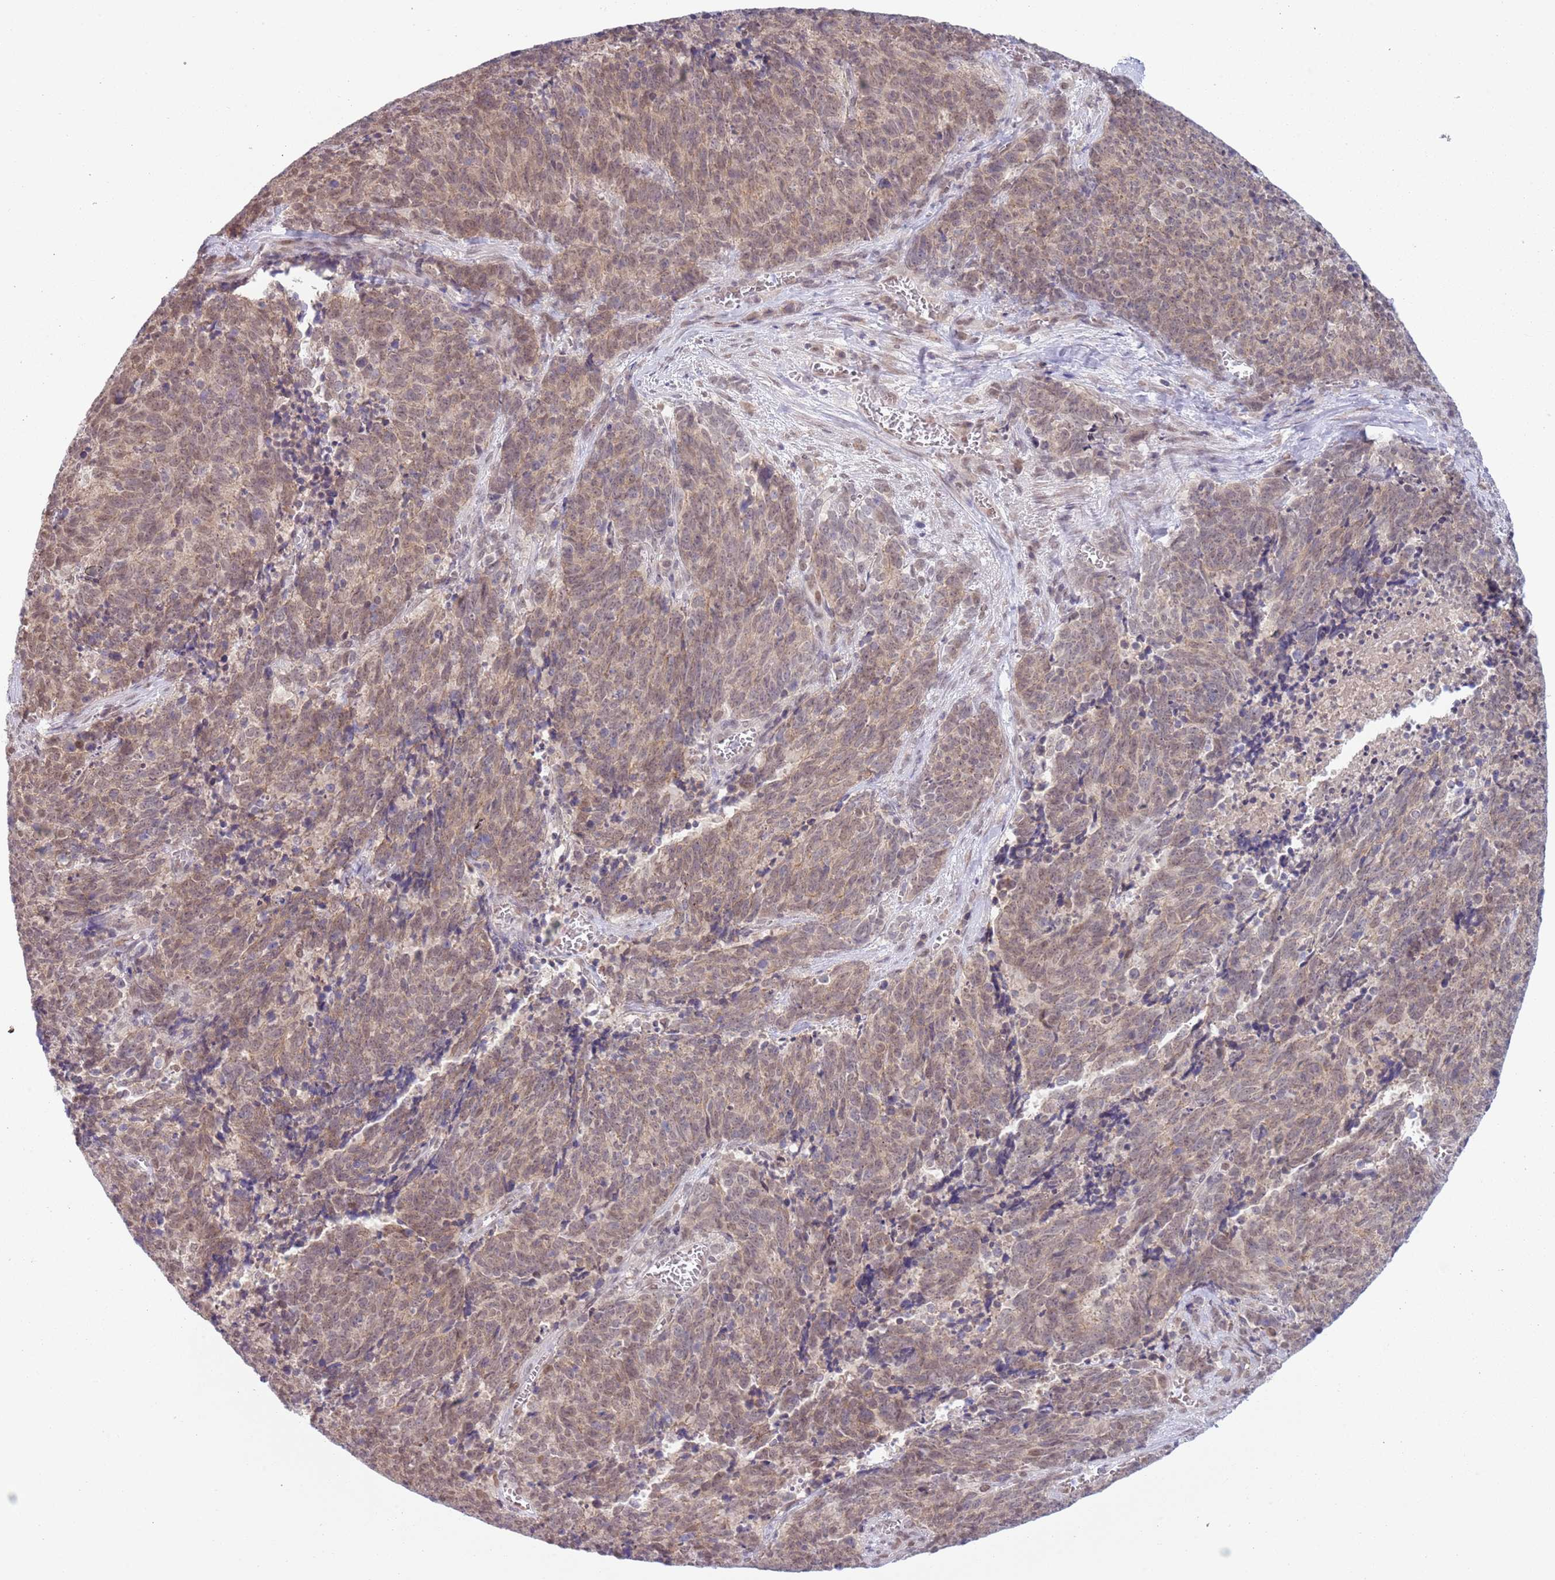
{"staining": {"intensity": "weak", "quantity": "25%-75%", "location": "cytoplasmic/membranous,nuclear"}, "tissue": "cervical cancer", "cell_type": "Tumor cells", "image_type": "cancer", "snomed": [{"axis": "morphology", "description": "Squamous cell carcinoma, NOS"}, {"axis": "topography", "description": "Cervix"}], "caption": "Immunohistochemical staining of cervical cancer (squamous cell carcinoma) shows weak cytoplasmic/membranous and nuclear protein expression in about 25%-75% of tumor cells. (DAB (3,3'-diaminobenzidine) IHC with brightfield microscopy, high magnification).", "gene": "TM2D1", "patient": {"sex": "female", "age": 29}}